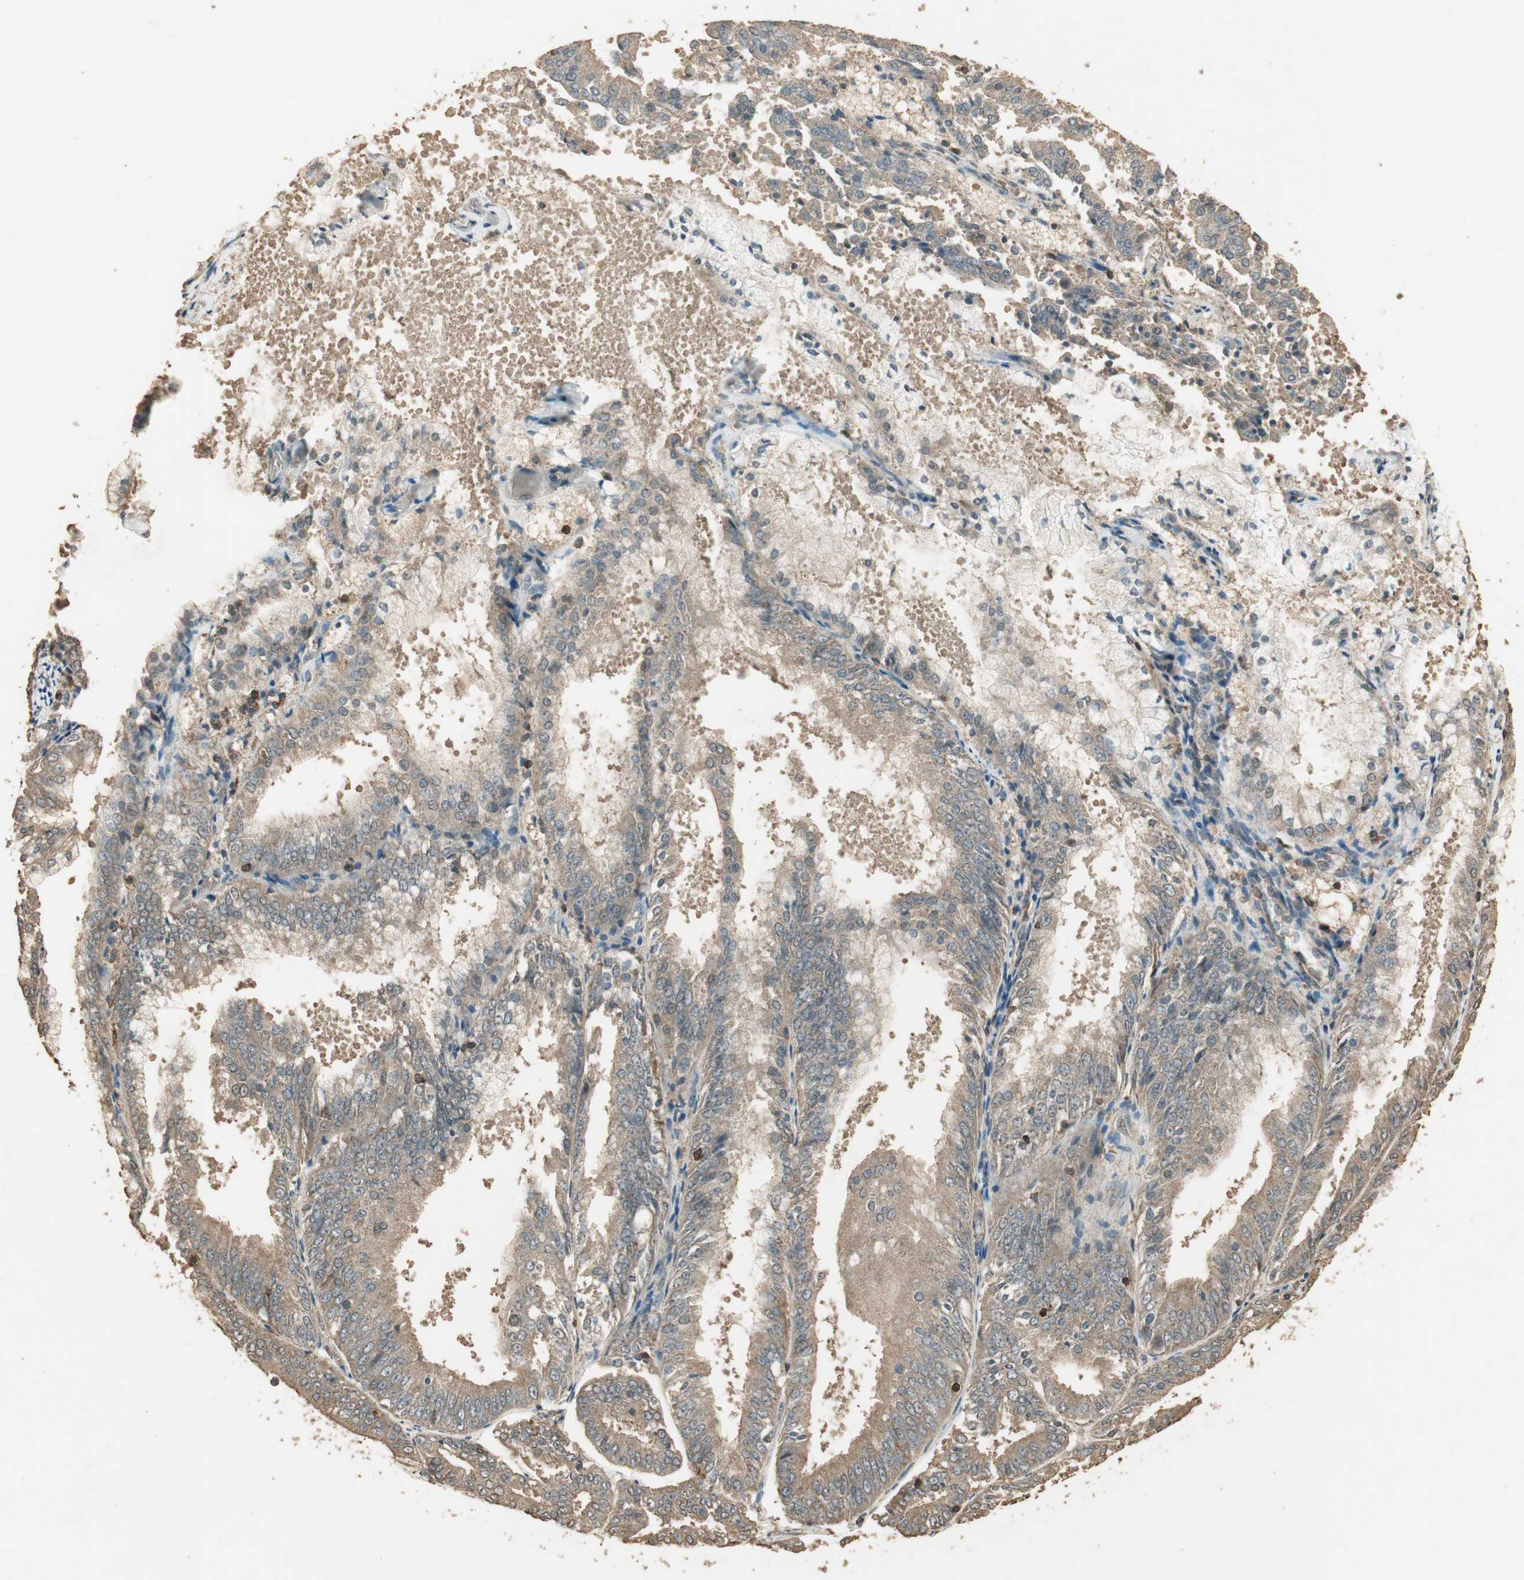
{"staining": {"intensity": "moderate", "quantity": ">75%", "location": "cytoplasmic/membranous"}, "tissue": "endometrial cancer", "cell_type": "Tumor cells", "image_type": "cancer", "snomed": [{"axis": "morphology", "description": "Adenocarcinoma, NOS"}, {"axis": "topography", "description": "Endometrium"}], "caption": "The image reveals staining of endometrial cancer, revealing moderate cytoplasmic/membranous protein staining (brown color) within tumor cells.", "gene": "USP2", "patient": {"sex": "female", "age": 63}}